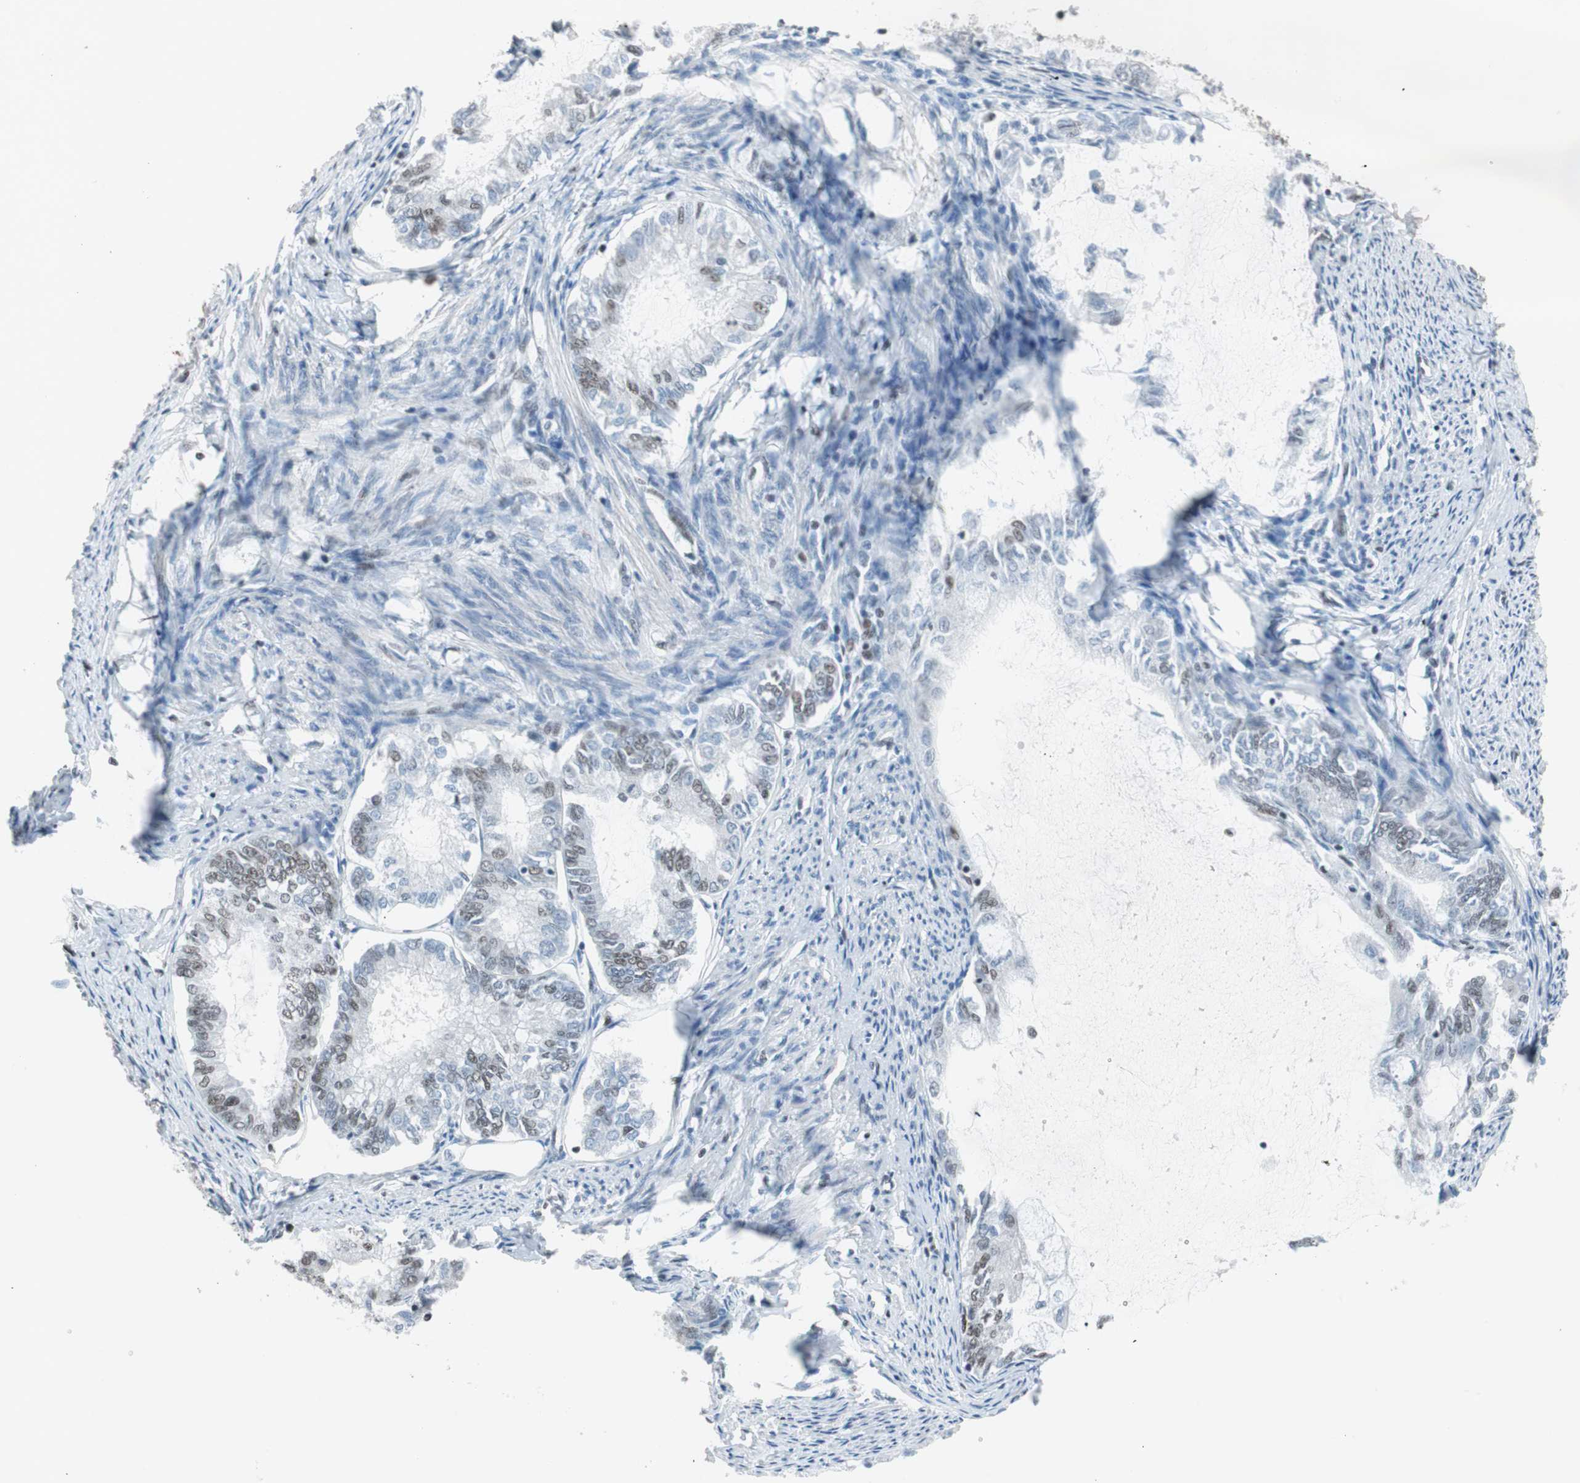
{"staining": {"intensity": "moderate", "quantity": "25%-75%", "location": "nuclear"}, "tissue": "endometrial cancer", "cell_type": "Tumor cells", "image_type": "cancer", "snomed": [{"axis": "morphology", "description": "Adenocarcinoma, NOS"}, {"axis": "topography", "description": "Endometrium"}], "caption": "Immunohistochemical staining of adenocarcinoma (endometrial) shows moderate nuclear protein expression in about 25%-75% of tumor cells.", "gene": "ARID1A", "patient": {"sex": "female", "age": 86}}